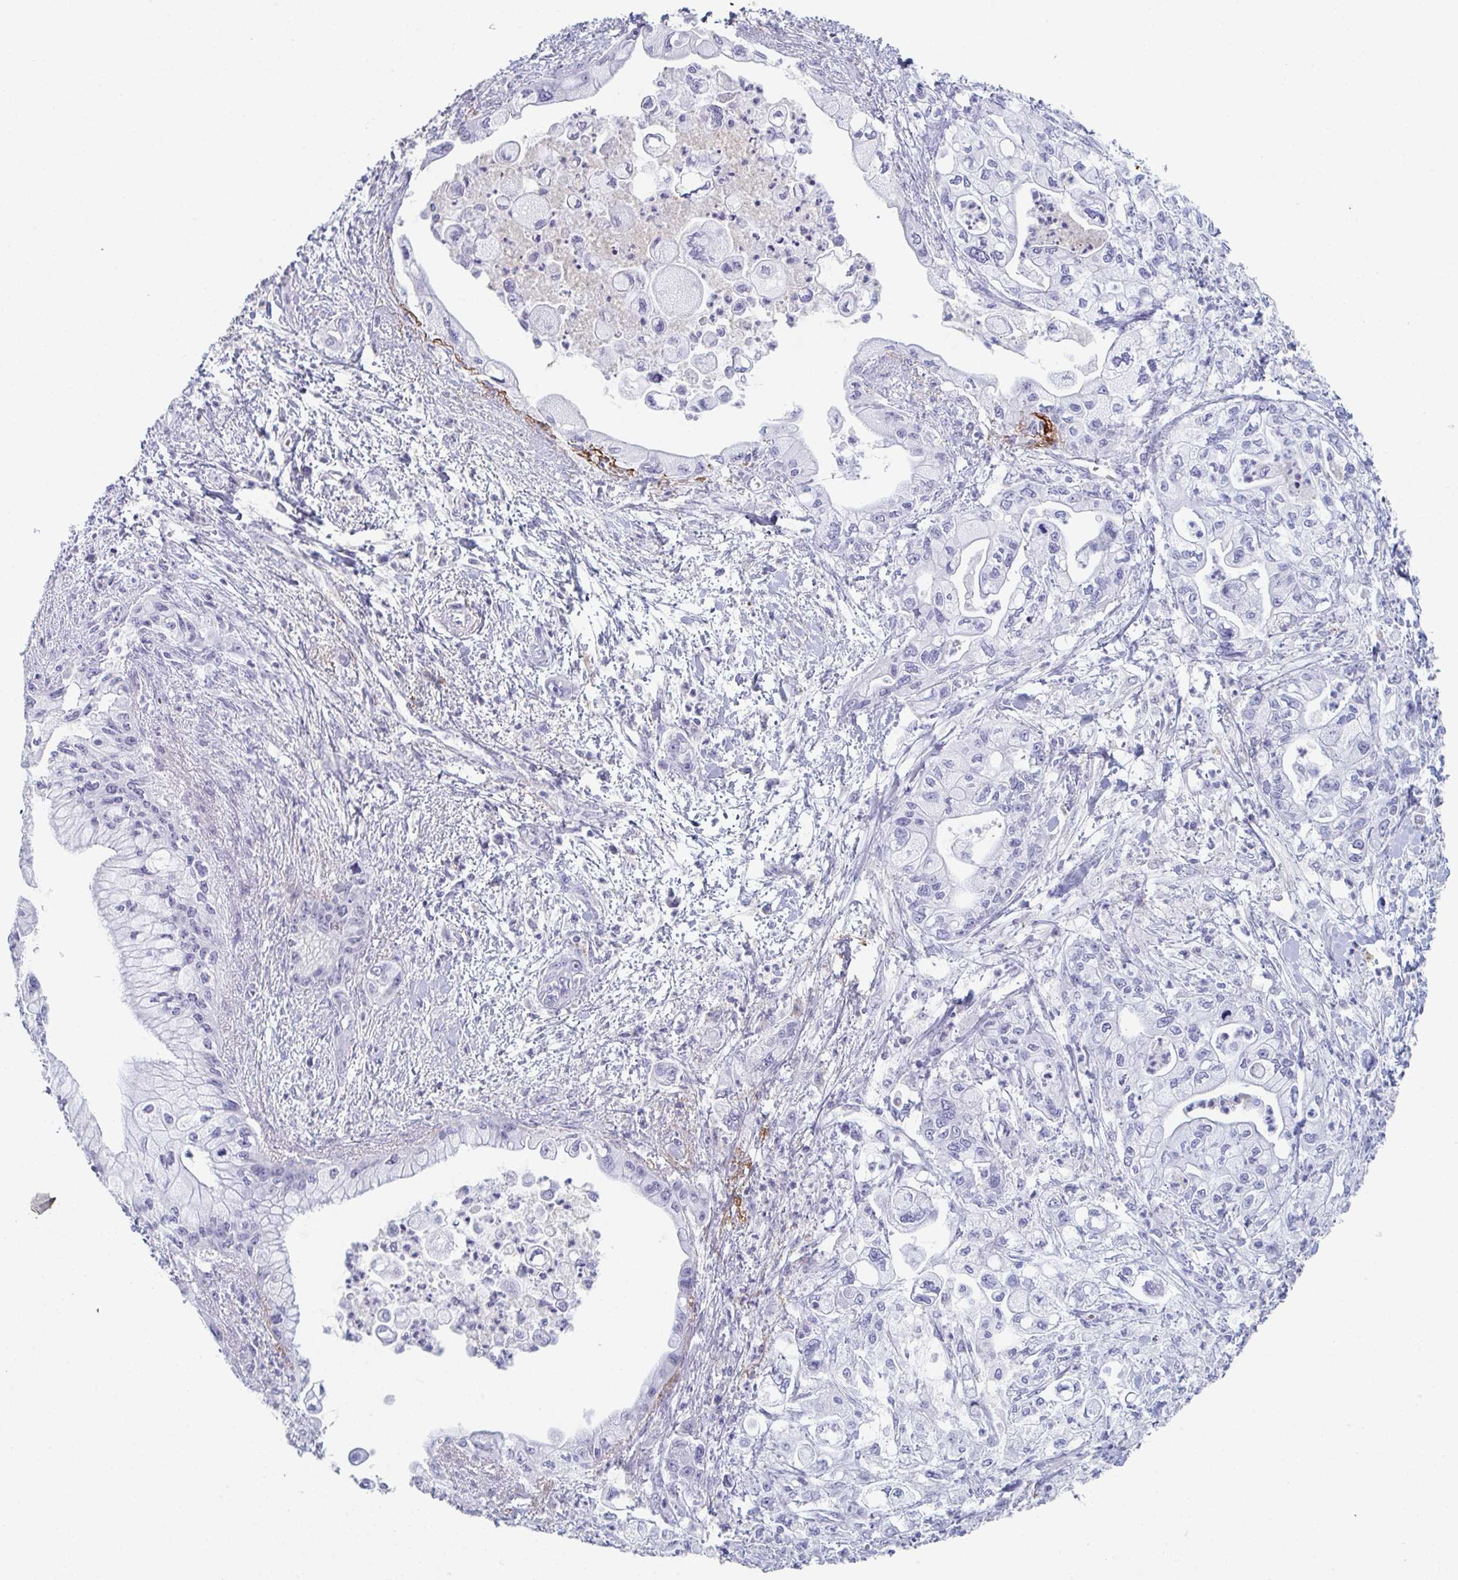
{"staining": {"intensity": "negative", "quantity": "none", "location": "none"}, "tissue": "pancreatic cancer", "cell_type": "Tumor cells", "image_type": "cancer", "snomed": [{"axis": "morphology", "description": "Adenocarcinoma, NOS"}, {"axis": "topography", "description": "Pancreas"}], "caption": "Immunohistochemistry (IHC) of pancreatic cancer (adenocarcinoma) reveals no staining in tumor cells.", "gene": "ADAM21", "patient": {"sex": "male", "age": 61}}